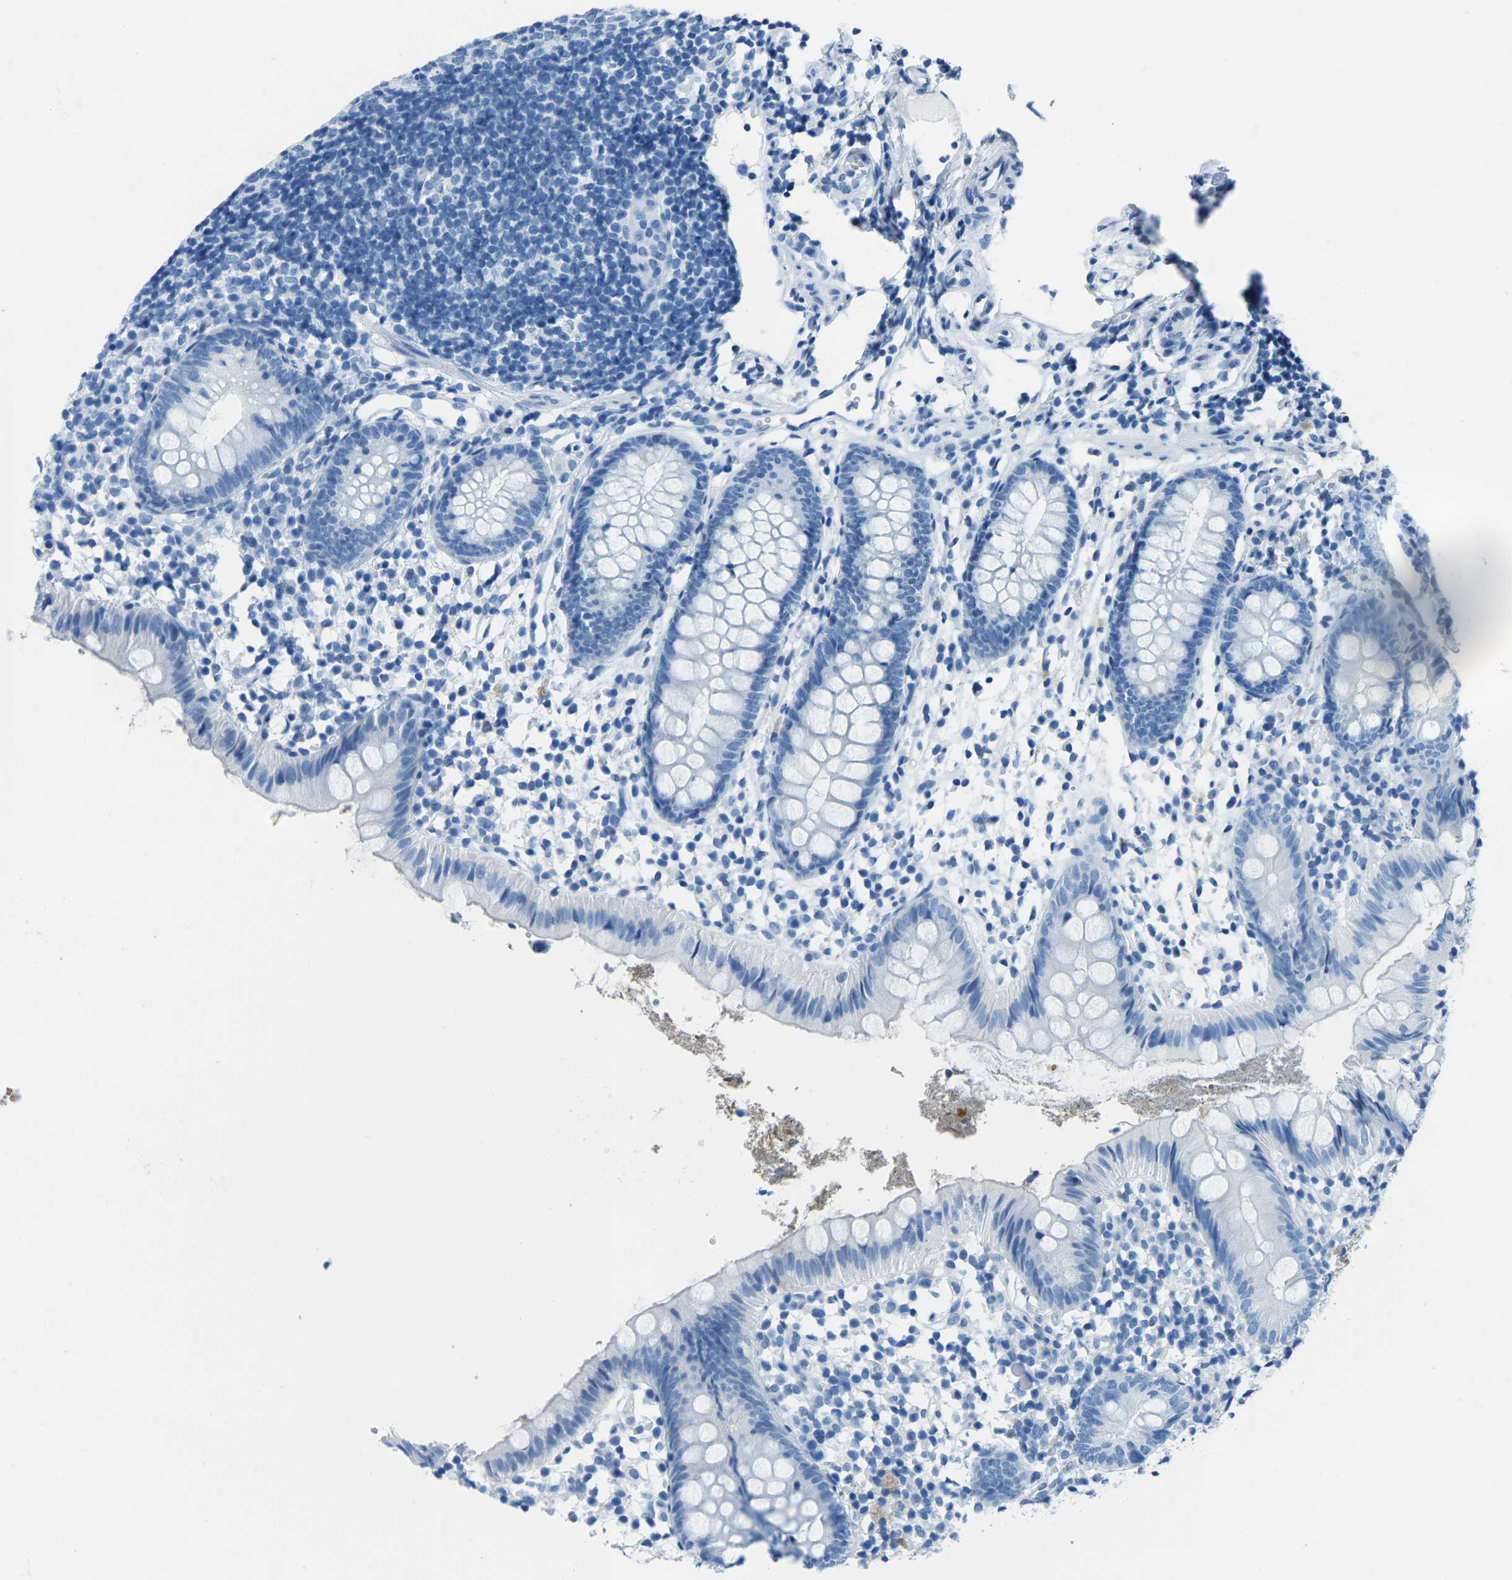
{"staining": {"intensity": "negative", "quantity": "none", "location": "none"}, "tissue": "appendix", "cell_type": "Glandular cells", "image_type": "normal", "snomed": [{"axis": "morphology", "description": "Normal tissue, NOS"}, {"axis": "topography", "description": "Appendix"}], "caption": "Immunohistochemical staining of benign human appendix exhibits no significant expression in glandular cells.", "gene": "MYH8", "patient": {"sex": "female", "age": 20}}